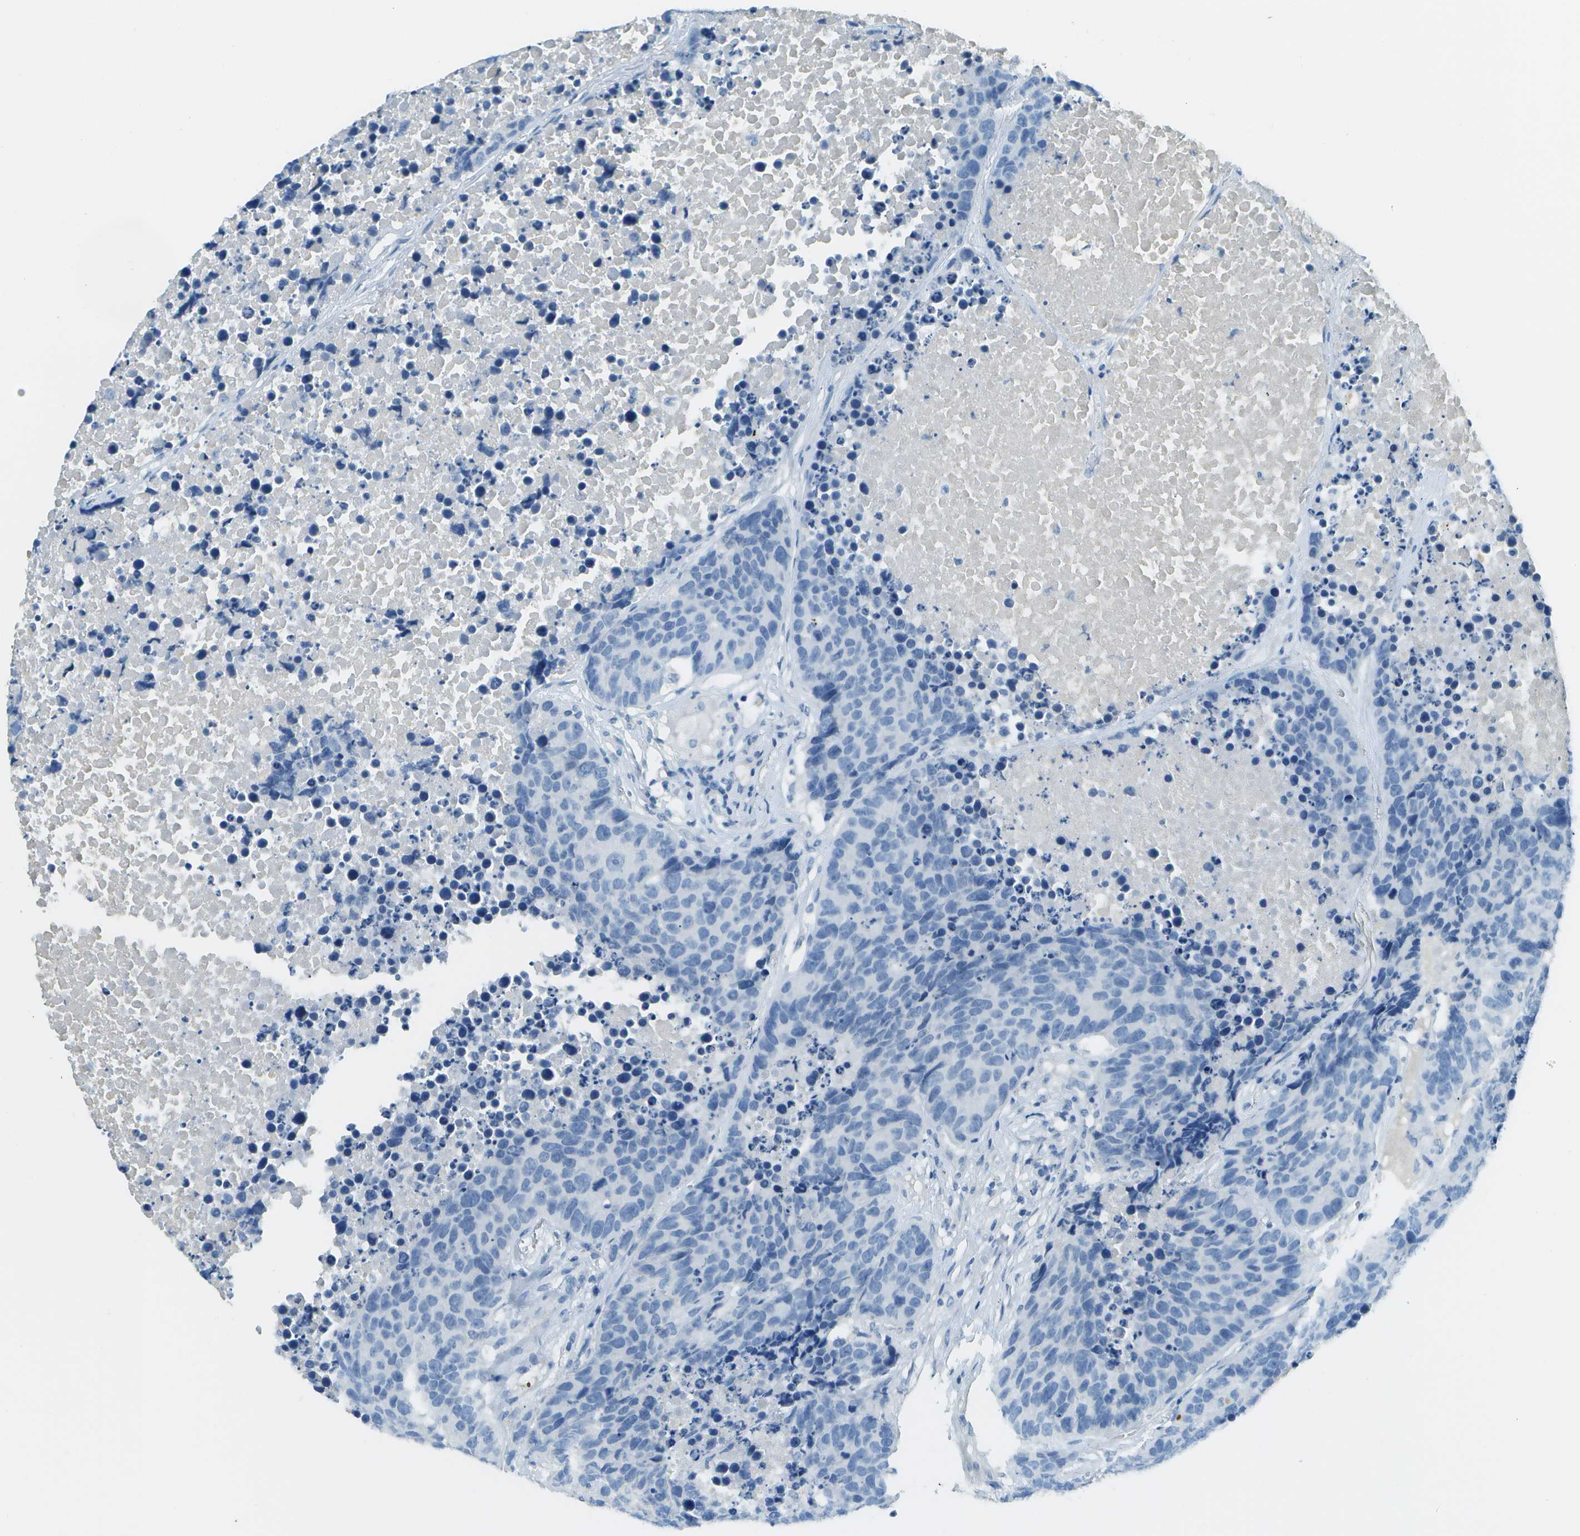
{"staining": {"intensity": "negative", "quantity": "none", "location": "none"}, "tissue": "carcinoid", "cell_type": "Tumor cells", "image_type": "cancer", "snomed": [{"axis": "morphology", "description": "Carcinoid, malignant, NOS"}, {"axis": "topography", "description": "Lung"}], "caption": "Tumor cells show no significant staining in carcinoid. (Immunohistochemistry, brightfield microscopy, high magnification).", "gene": "C1S", "patient": {"sex": "male", "age": 60}}